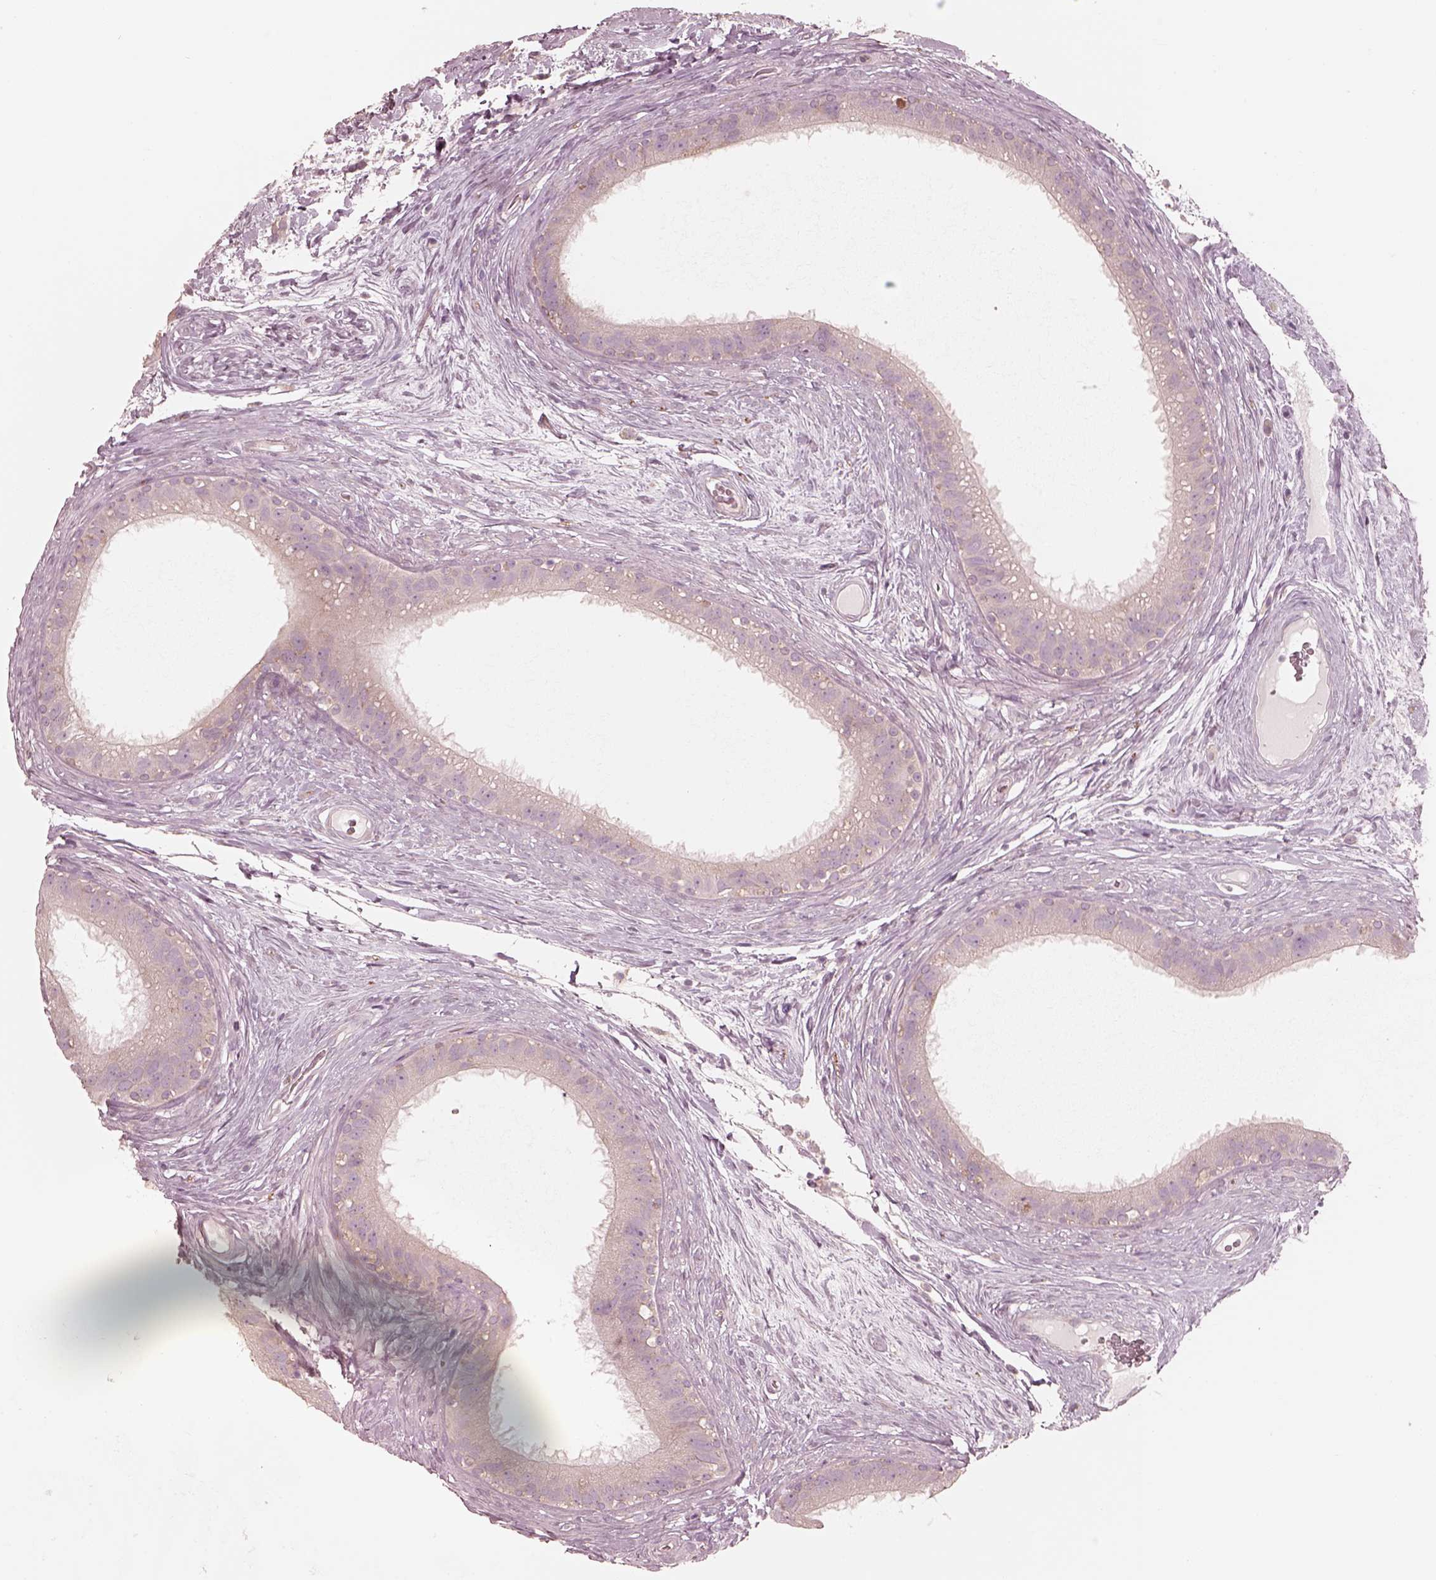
{"staining": {"intensity": "negative", "quantity": "none", "location": "none"}, "tissue": "epididymis", "cell_type": "Glandular cells", "image_type": "normal", "snomed": [{"axis": "morphology", "description": "Normal tissue, NOS"}, {"axis": "topography", "description": "Epididymis"}], "caption": "Human epididymis stained for a protein using immunohistochemistry shows no expression in glandular cells.", "gene": "RAB3C", "patient": {"sex": "male", "age": 59}}